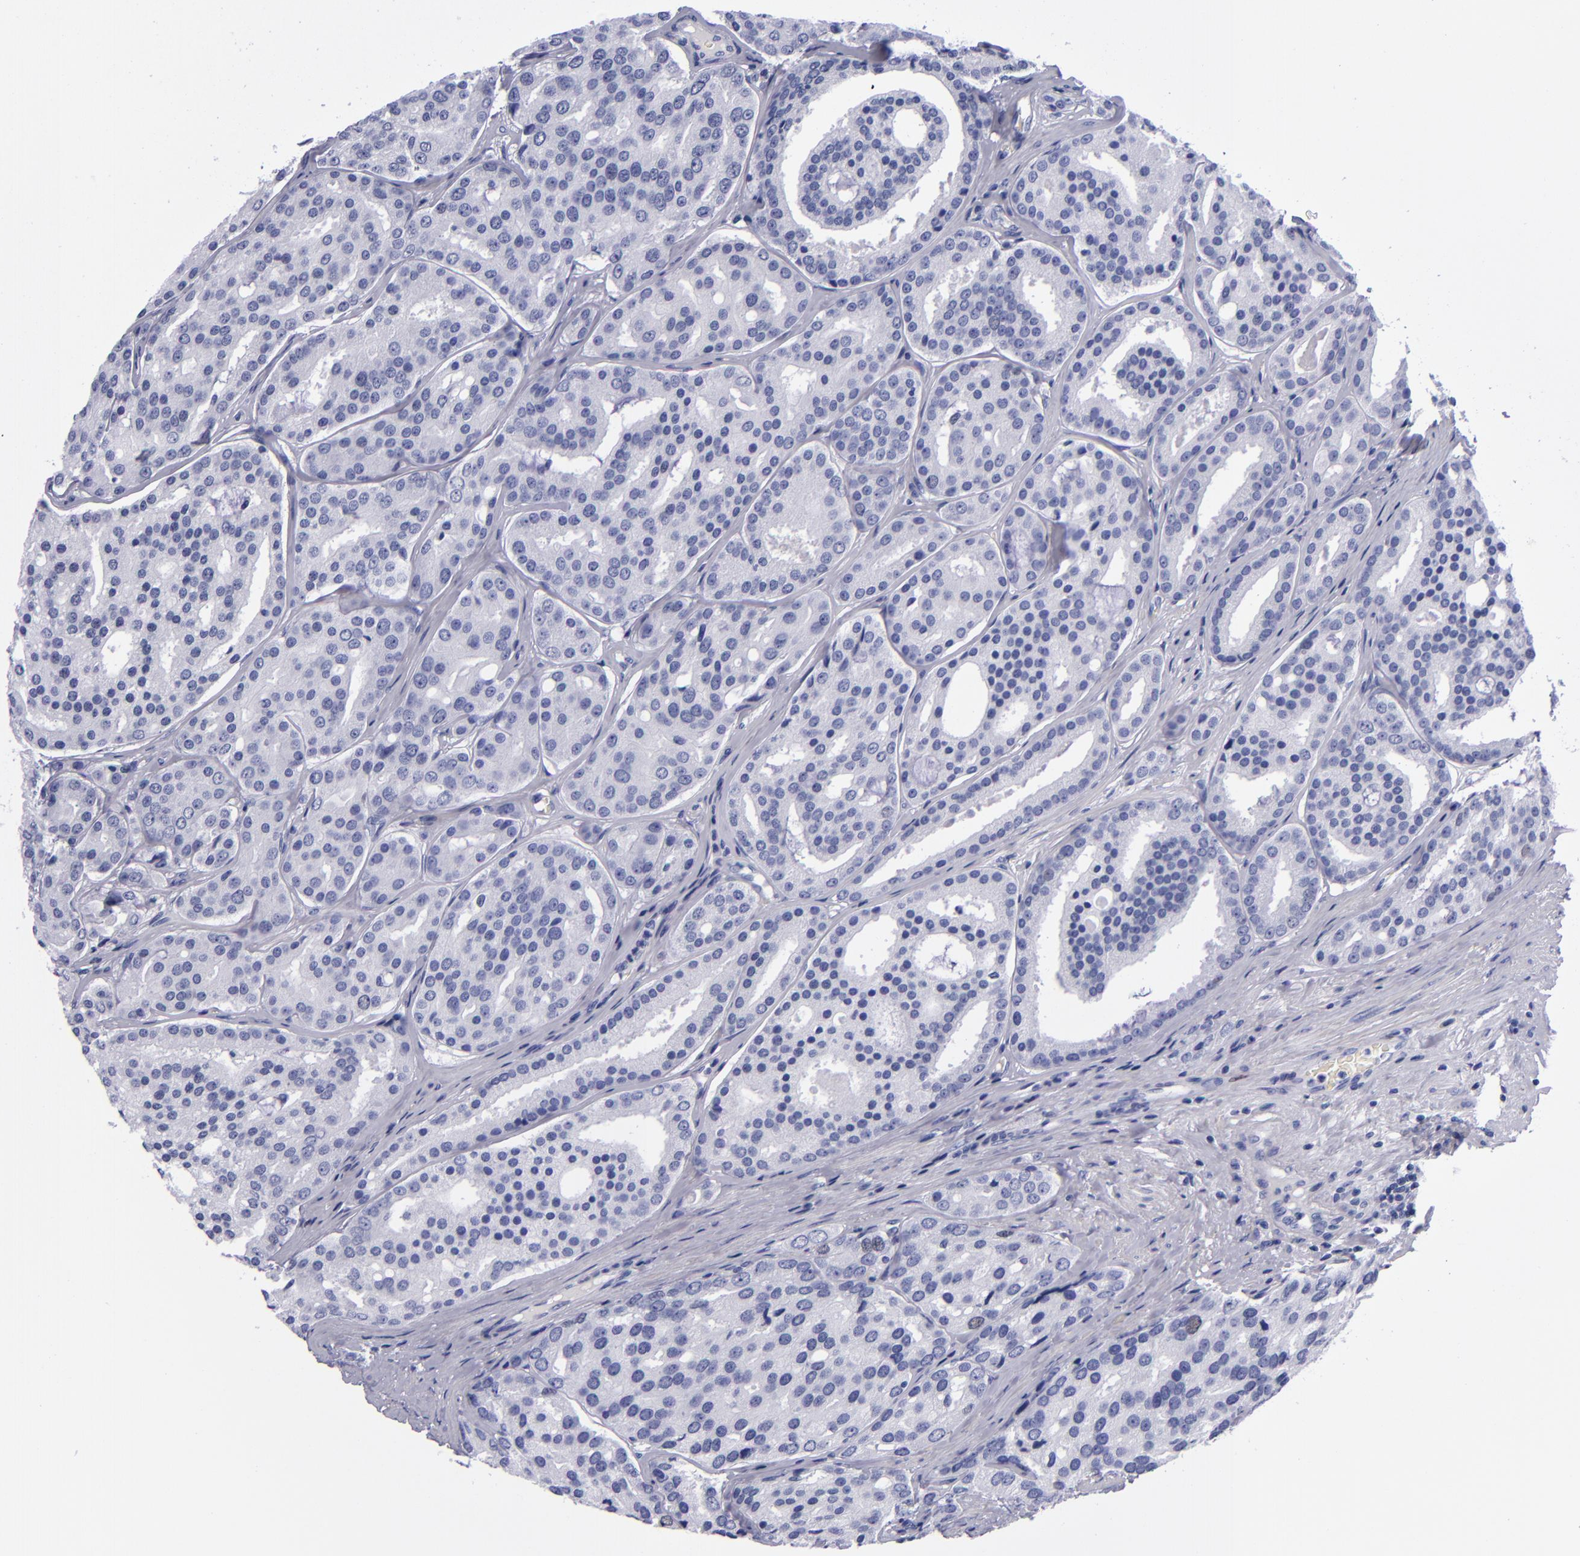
{"staining": {"intensity": "negative", "quantity": "none", "location": "none"}, "tissue": "prostate cancer", "cell_type": "Tumor cells", "image_type": "cancer", "snomed": [{"axis": "morphology", "description": "Adenocarcinoma, High grade"}, {"axis": "topography", "description": "Prostate"}], "caption": "DAB immunohistochemical staining of human prostate high-grade adenocarcinoma displays no significant positivity in tumor cells.", "gene": "MCM7", "patient": {"sex": "male", "age": 64}}